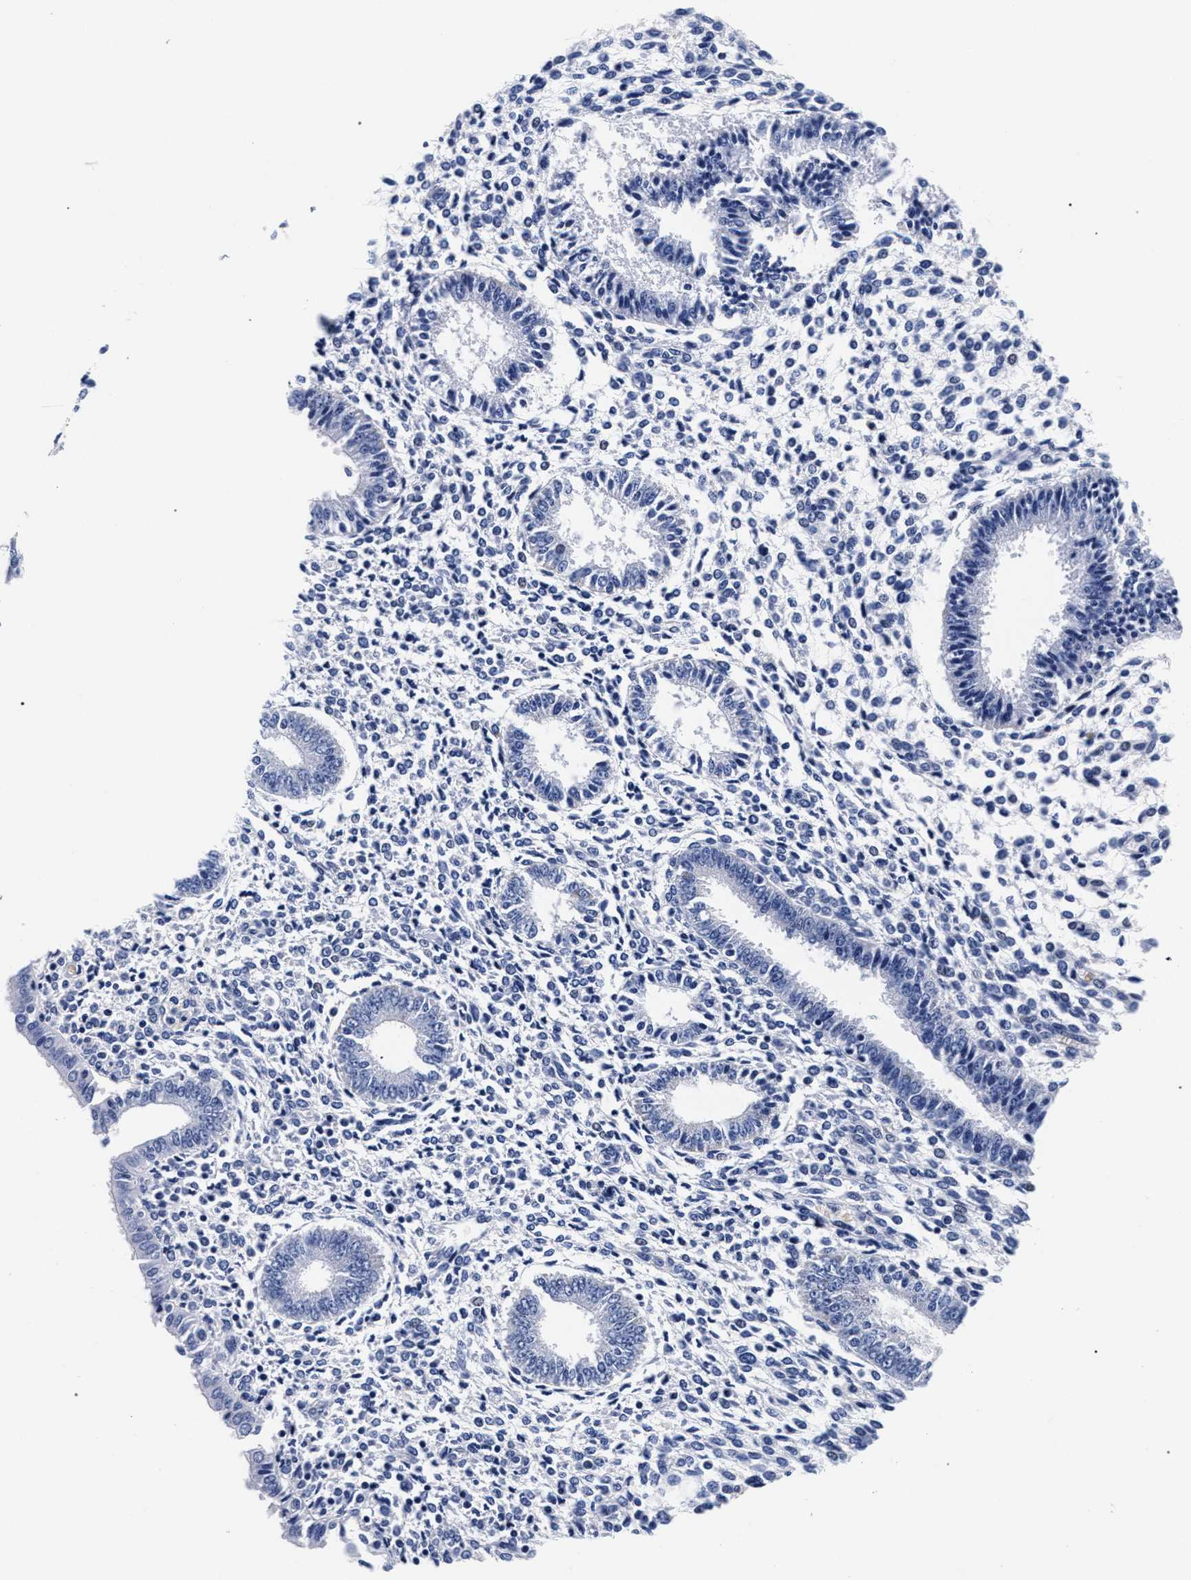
{"staining": {"intensity": "negative", "quantity": "none", "location": "none"}, "tissue": "endometrium", "cell_type": "Cells in endometrial stroma", "image_type": "normal", "snomed": [{"axis": "morphology", "description": "Normal tissue, NOS"}, {"axis": "topography", "description": "Endometrium"}], "caption": "Immunohistochemical staining of unremarkable human endometrium reveals no significant positivity in cells in endometrial stroma.", "gene": "RAB3B", "patient": {"sex": "female", "age": 35}}